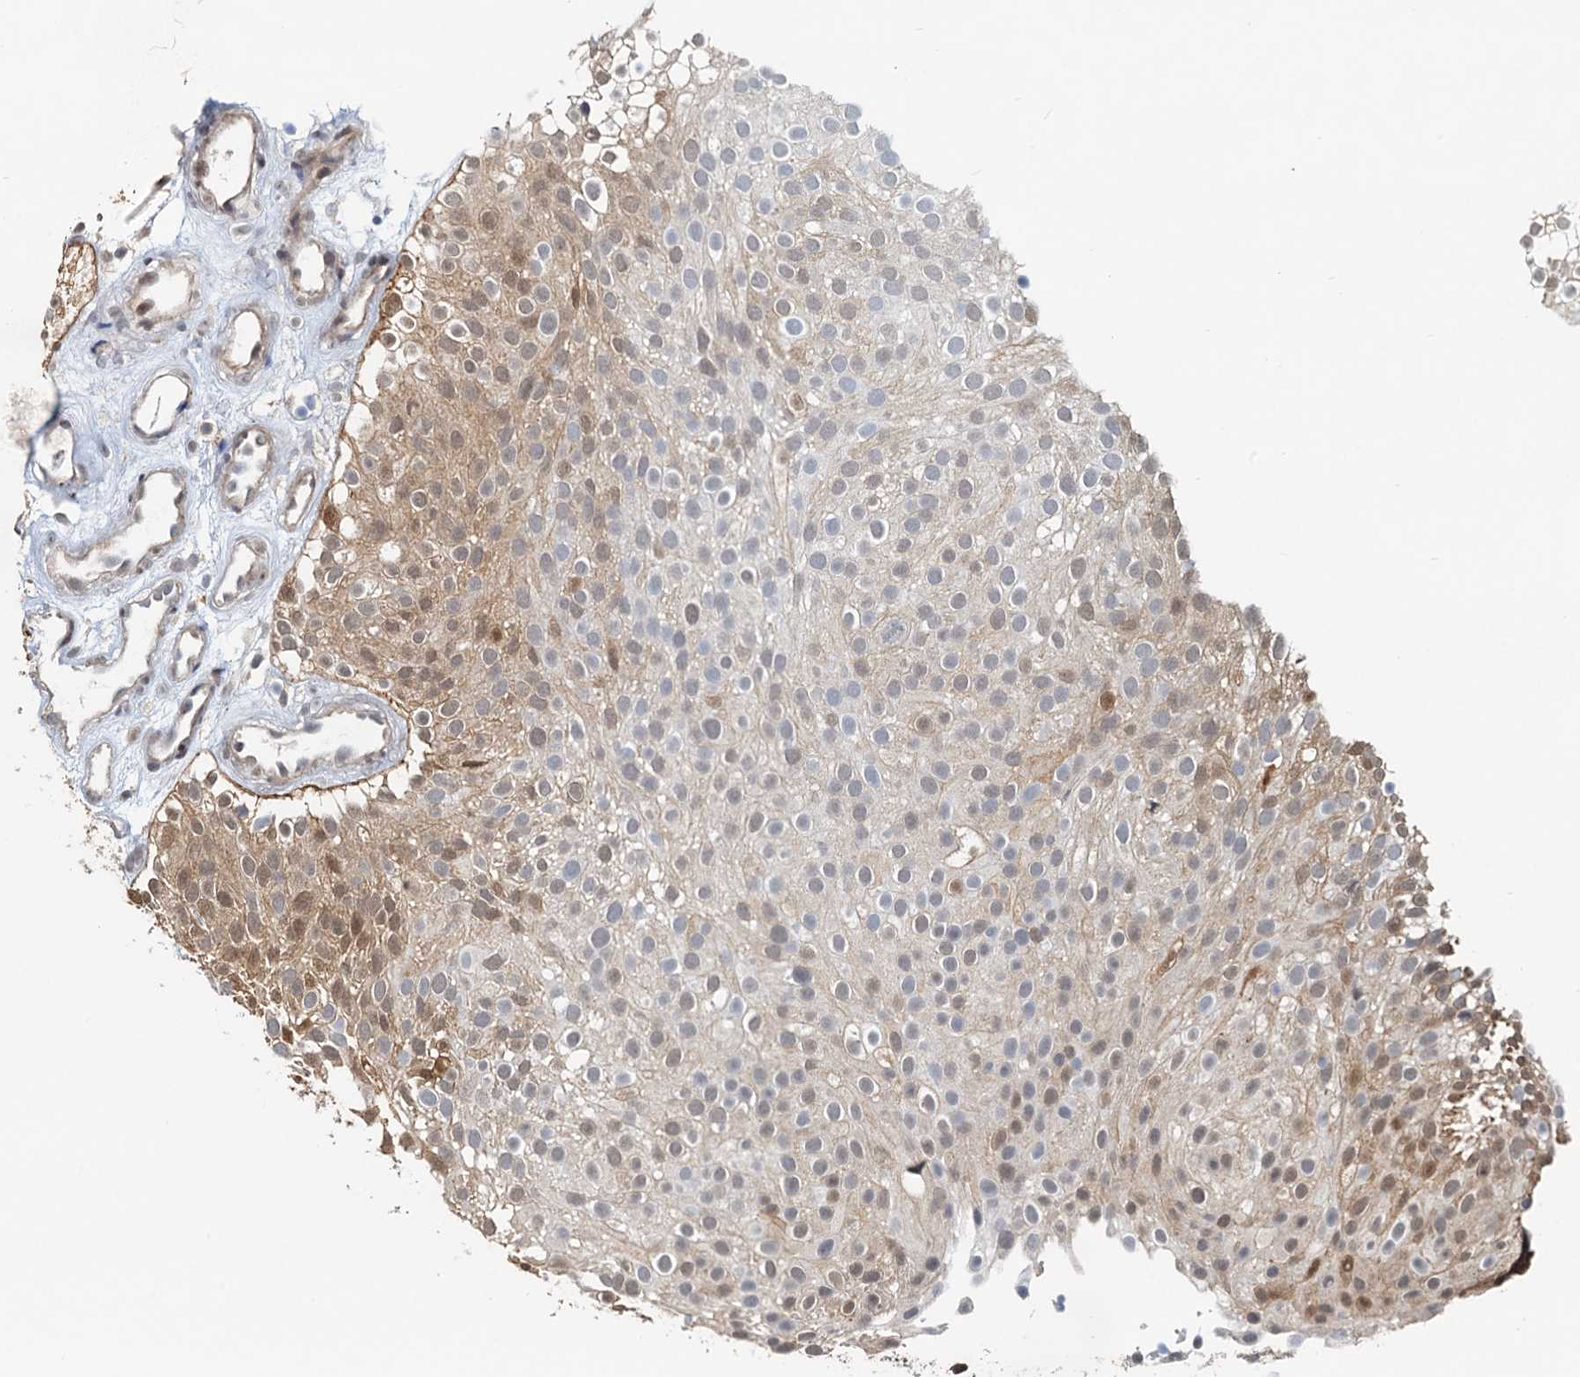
{"staining": {"intensity": "moderate", "quantity": "25%-75%", "location": "cytoplasmic/membranous,nuclear"}, "tissue": "urothelial cancer", "cell_type": "Tumor cells", "image_type": "cancer", "snomed": [{"axis": "morphology", "description": "Urothelial carcinoma, Low grade"}, {"axis": "topography", "description": "Urinary bladder"}], "caption": "Urothelial carcinoma (low-grade) stained with DAB (3,3'-diaminobenzidine) immunohistochemistry (IHC) displays medium levels of moderate cytoplasmic/membranous and nuclear expression in approximately 25%-75% of tumor cells.", "gene": "SPINDOC", "patient": {"sex": "male", "age": 78}}